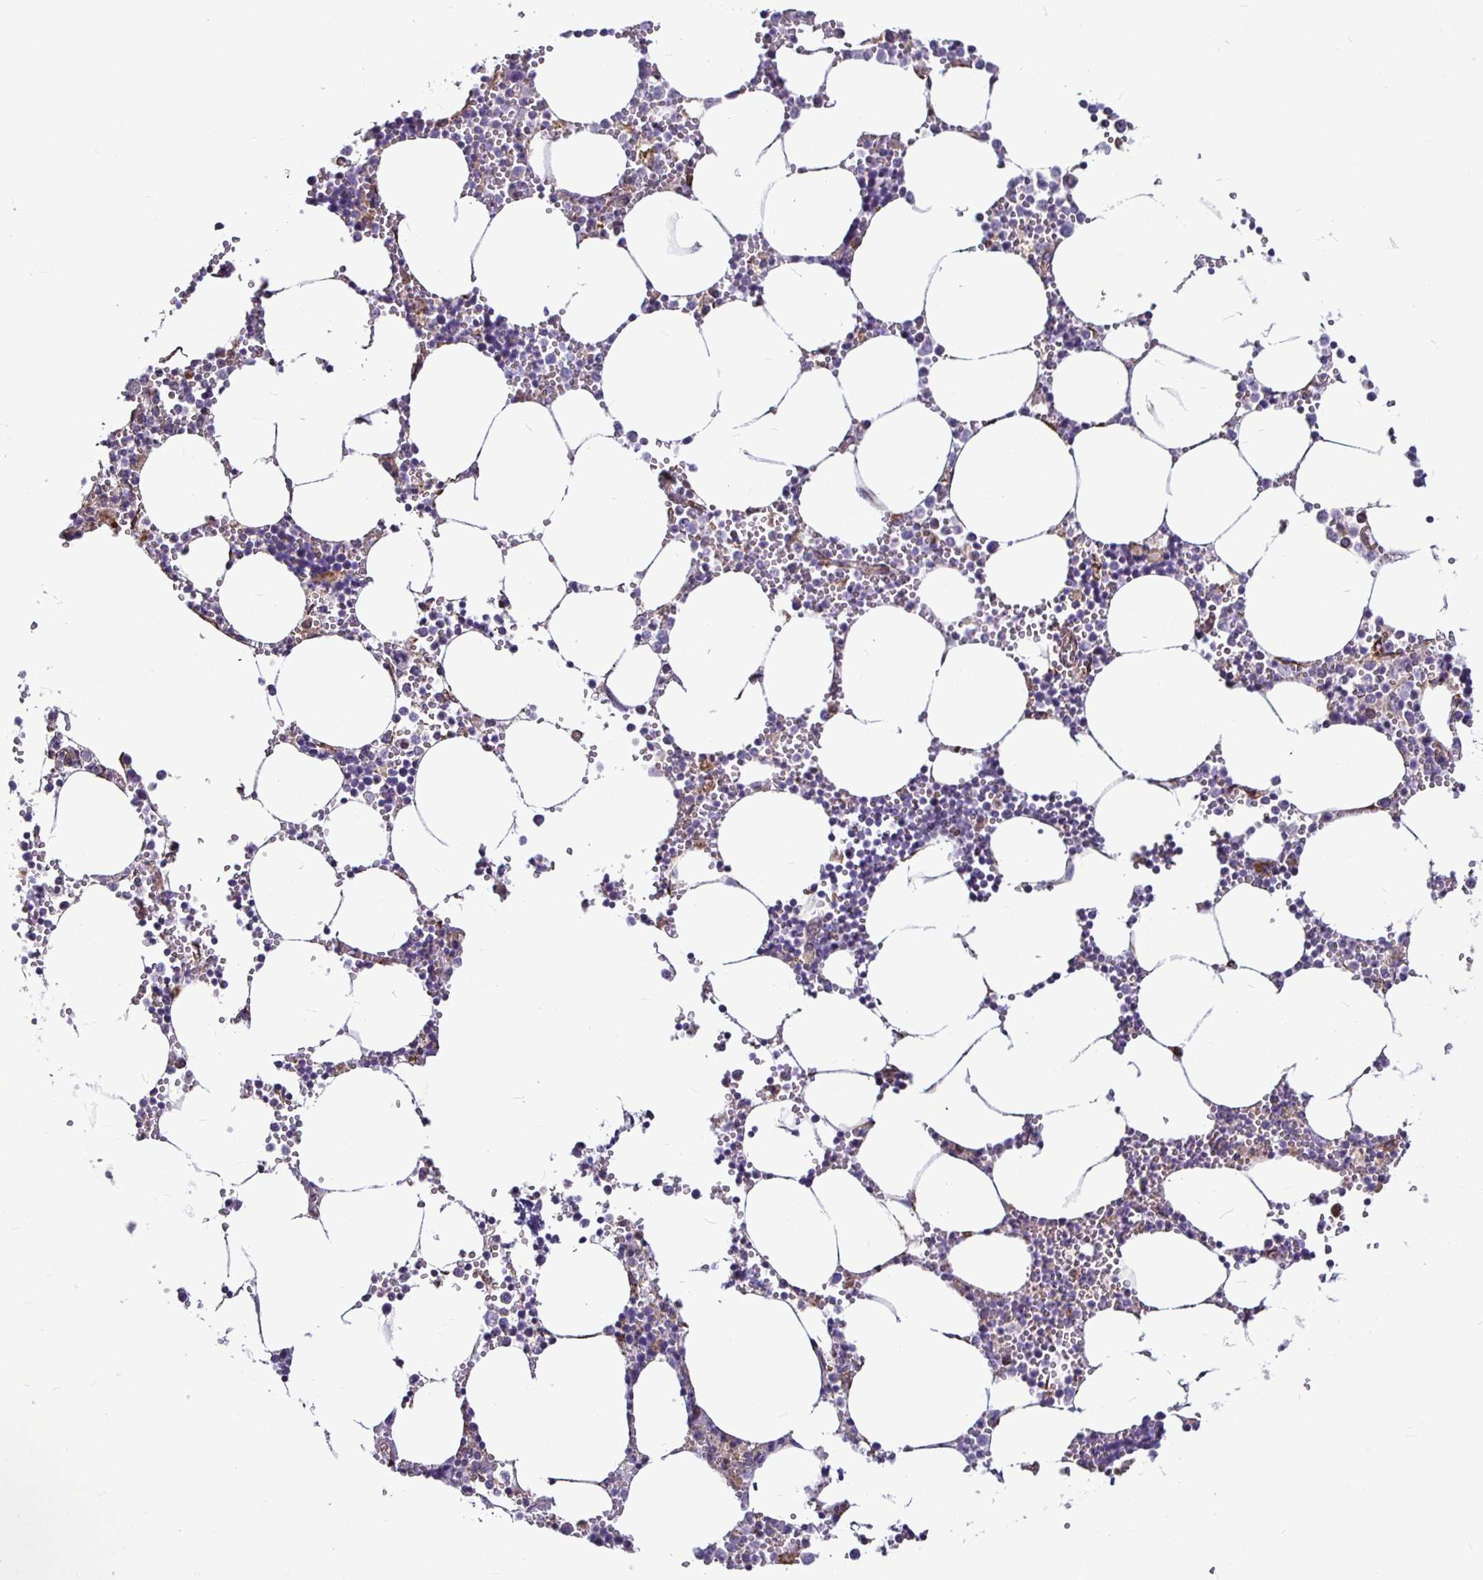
{"staining": {"intensity": "moderate", "quantity": "<25%", "location": "cytoplasmic/membranous"}, "tissue": "bone marrow", "cell_type": "Hematopoietic cells", "image_type": "normal", "snomed": [{"axis": "morphology", "description": "Normal tissue, NOS"}, {"axis": "topography", "description": "Bone marrow"}], "caption": "Hematopoietic cells show moderate cytoplasmic/membranous expression in approximately <25% of cells in benign bone marrow.", "gene": "P4HA2", "patient": {"sex": "male", "age": 54}}